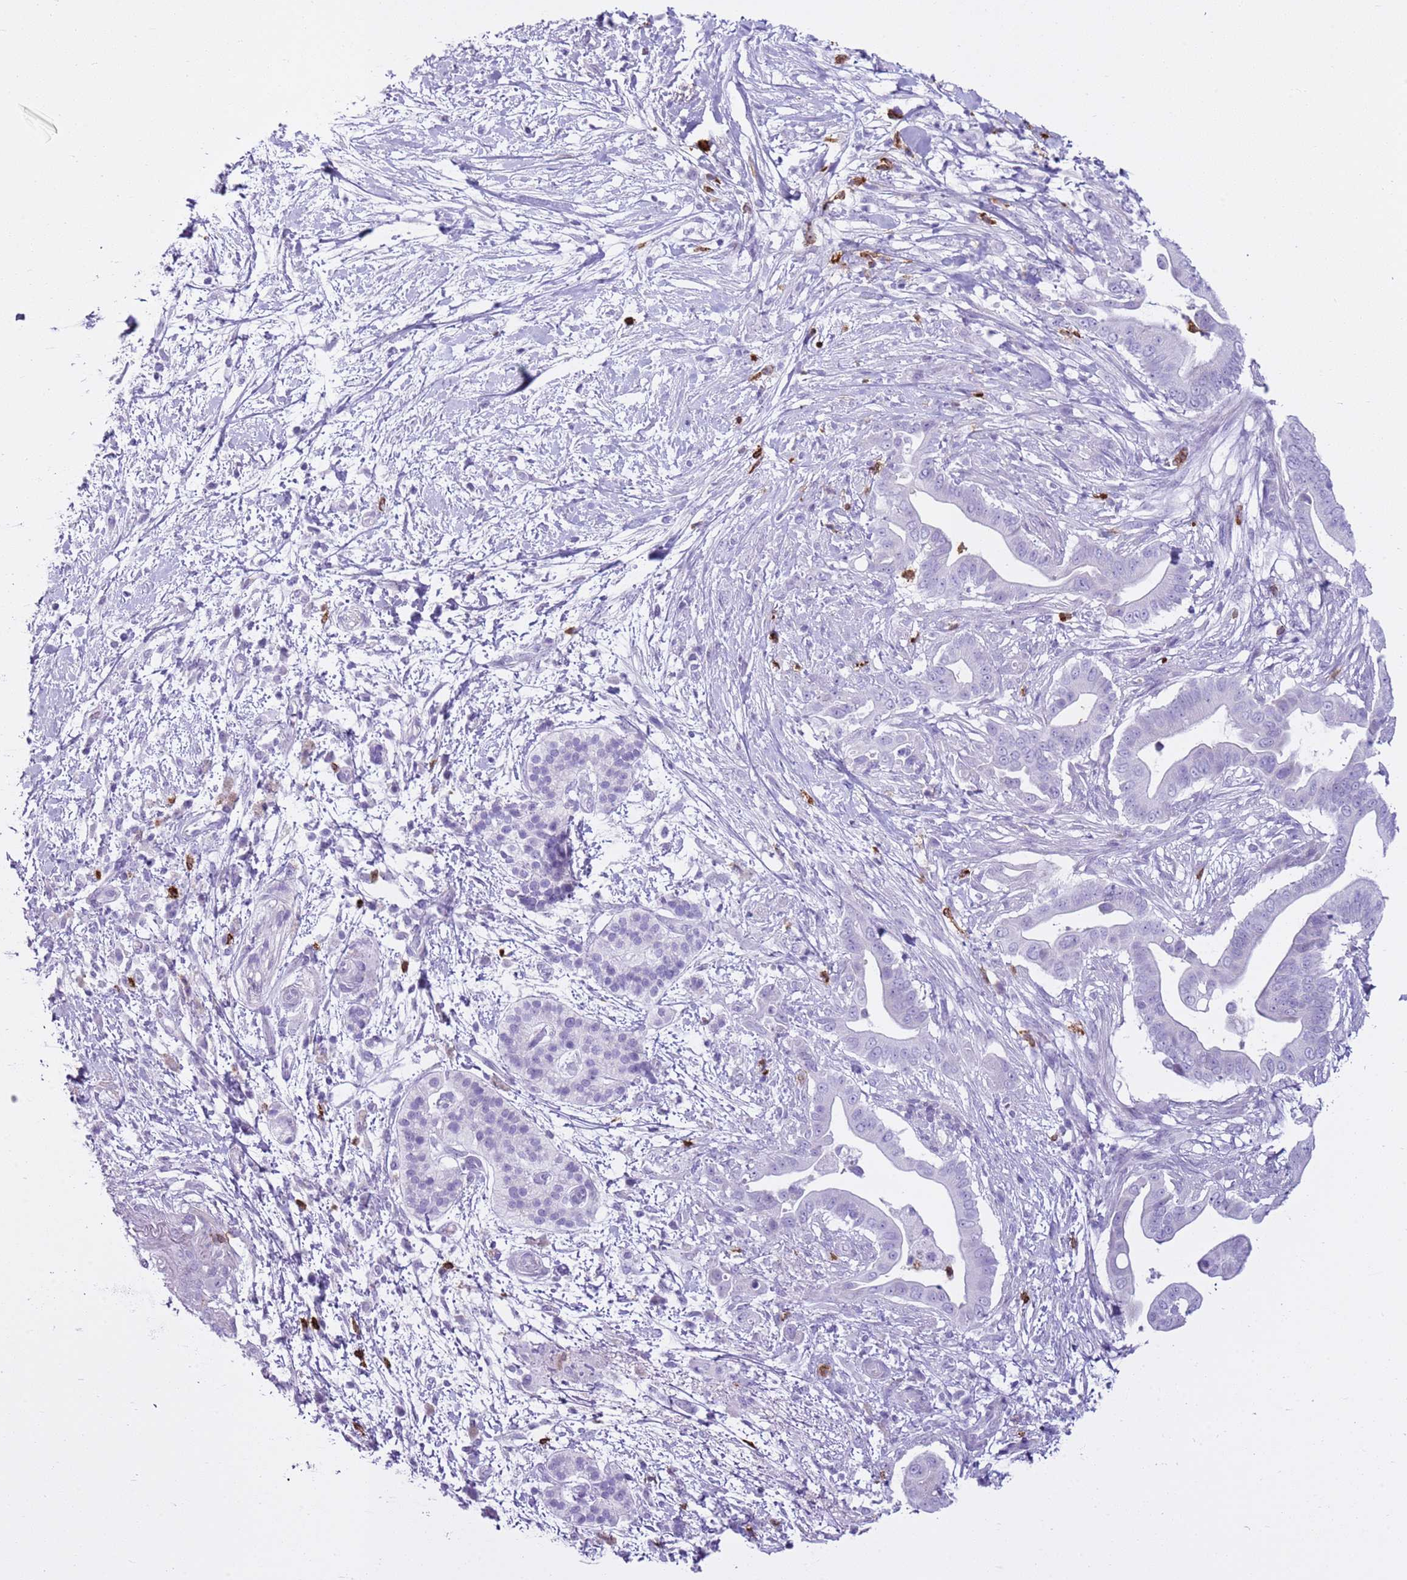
{"staining": {"intensity": "negative", "quantity": "none", "location": "none"}, "tissue": "pancreatic cancer", "cell_type": "Tumor cells", "image_type": "cancer", "snomed": [{"axis": "morphology", "description": "Adenocarcinoma, NOS"}, {"axis": "topography", "description": "Pancreas"}], "caption": "Immunohistochemistry image of human pancreatic cancer (adenocarcinoma) stained for a protein (brown), which demonstrates no expression in tumor cells.", "gene": "CD177", "patient": {"sex": "male", "age": 68}}